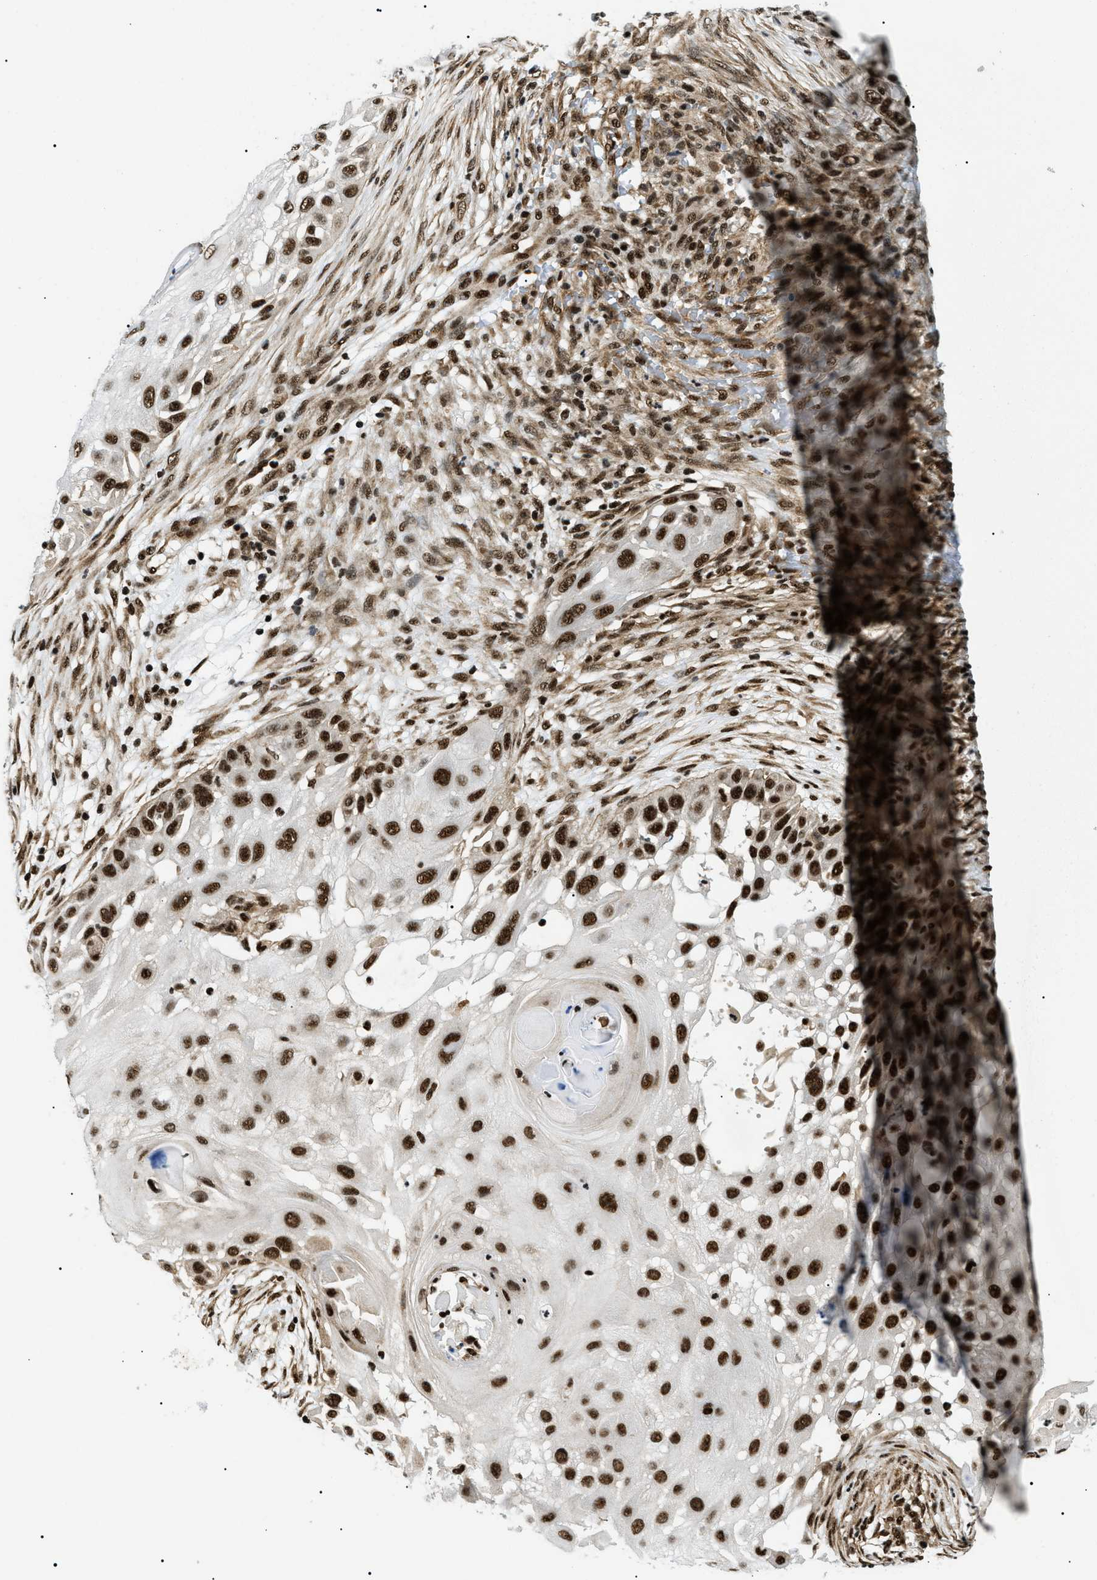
{"staining": {"intensity": "strong", "quantity": ">75%", "location": "nuclear"}, "tissue": "skin cancer", "cell_type": "Tumor cells", "image_type": "cancer", "snomed": [{"axis": "morphology", "description": "Squamous cell carcinoma, NOS"}, {"axis": "topography", "description": "Skin"}], "caption": "Approximately >75% of tumor cells in human skin squamous cell carcinoma display strong nuclear protein expression as visualized by brown immunohistochemical staining.", "gene": "CWC25", "patient": {"sex": "female", "age": 44}}